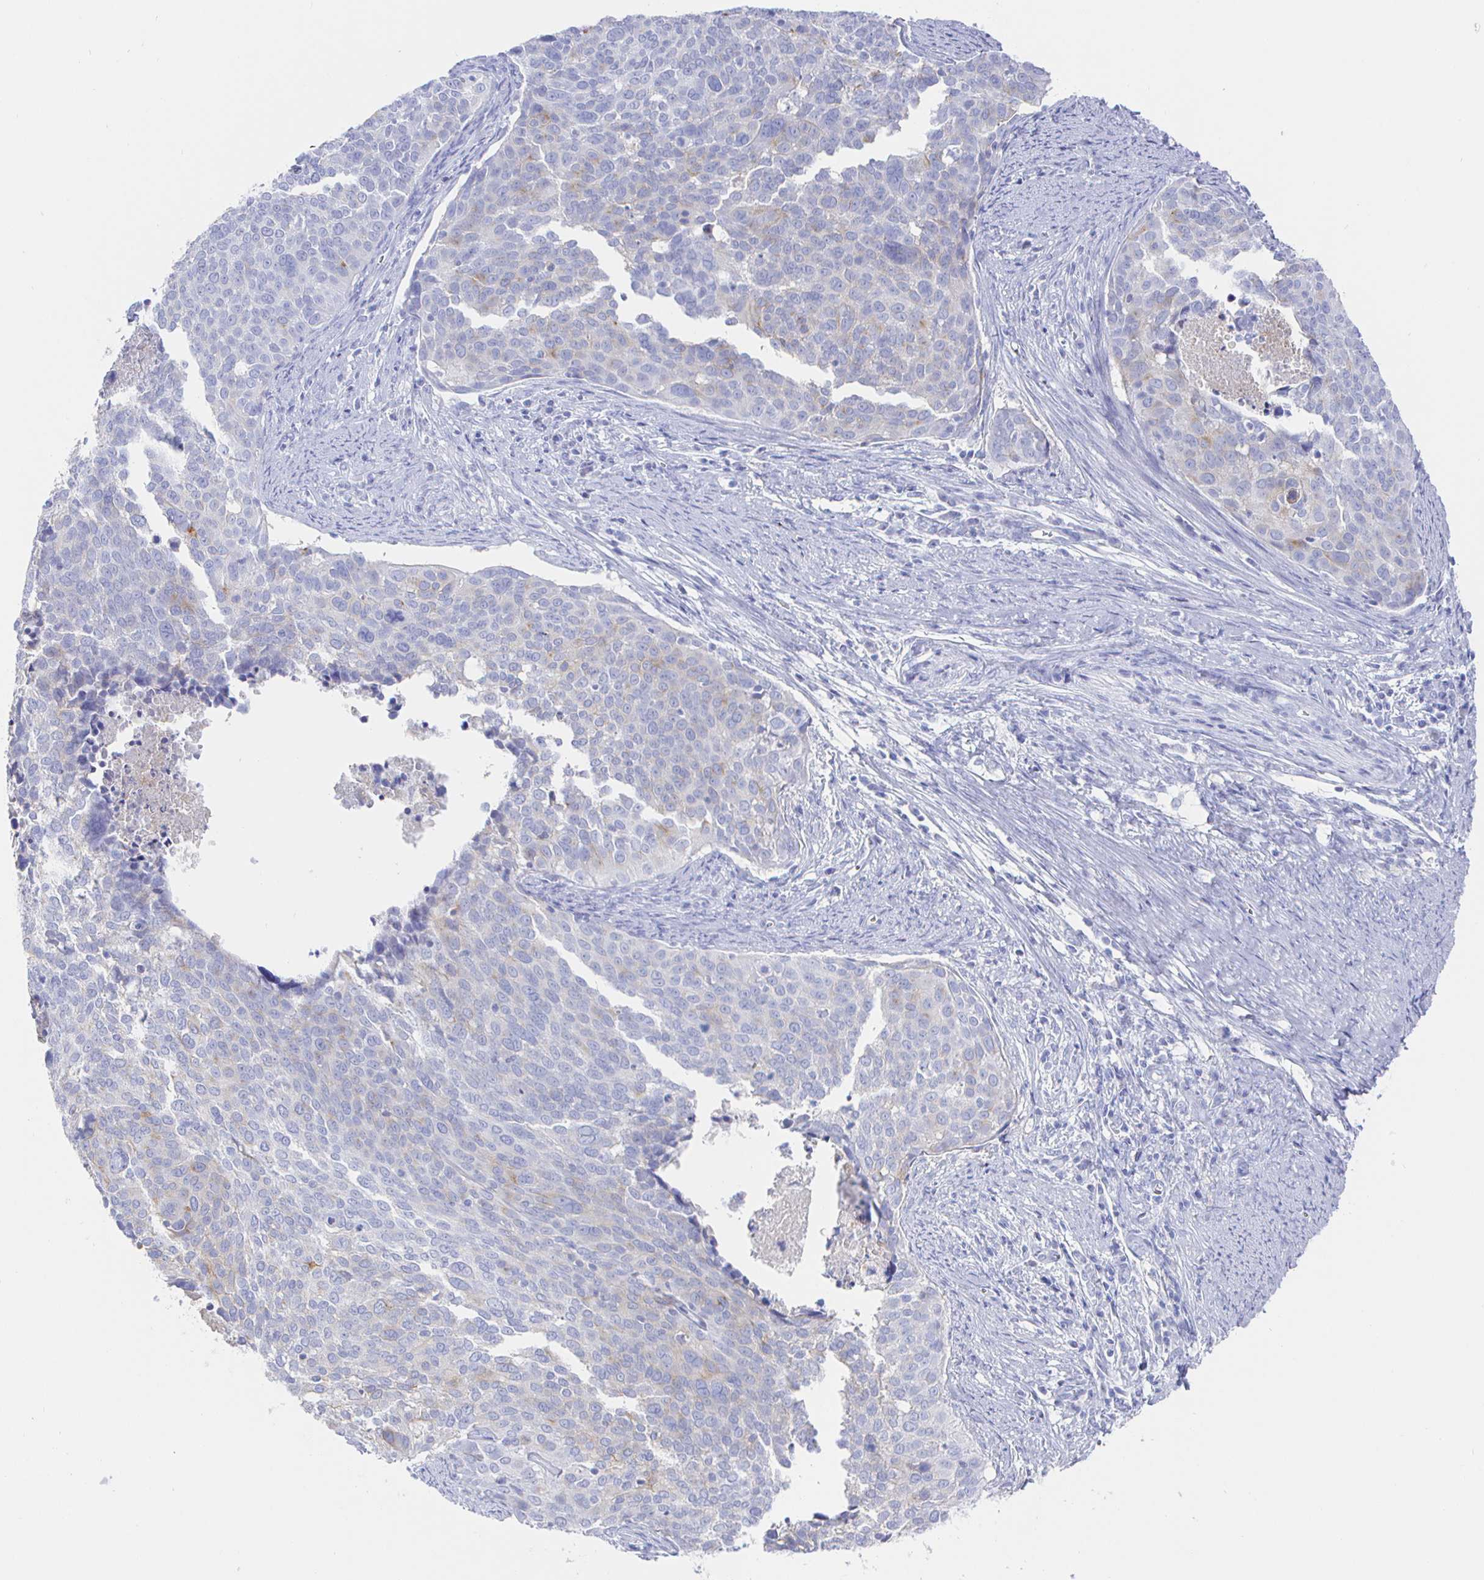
{"staining": {"intensity": "weak", "quantity": "<25%", "location": "cytoplasmic/membranous"}, "tissue": "cervical cancer", "cell_type": "Tumor cells", "image_type": "cancer", "snomed": [{"axis": "morphology", "description": "Squamous cell carcinoma, NOS"}, {"axis": "topography", "description": "Cervix"}], "caption": "This is a photomicrograph of IHC staining of cervical cancer, which shows no staining in tumor cells.", "gene": "CLCA1", "patient": {"sex": "female", "age": 39}}